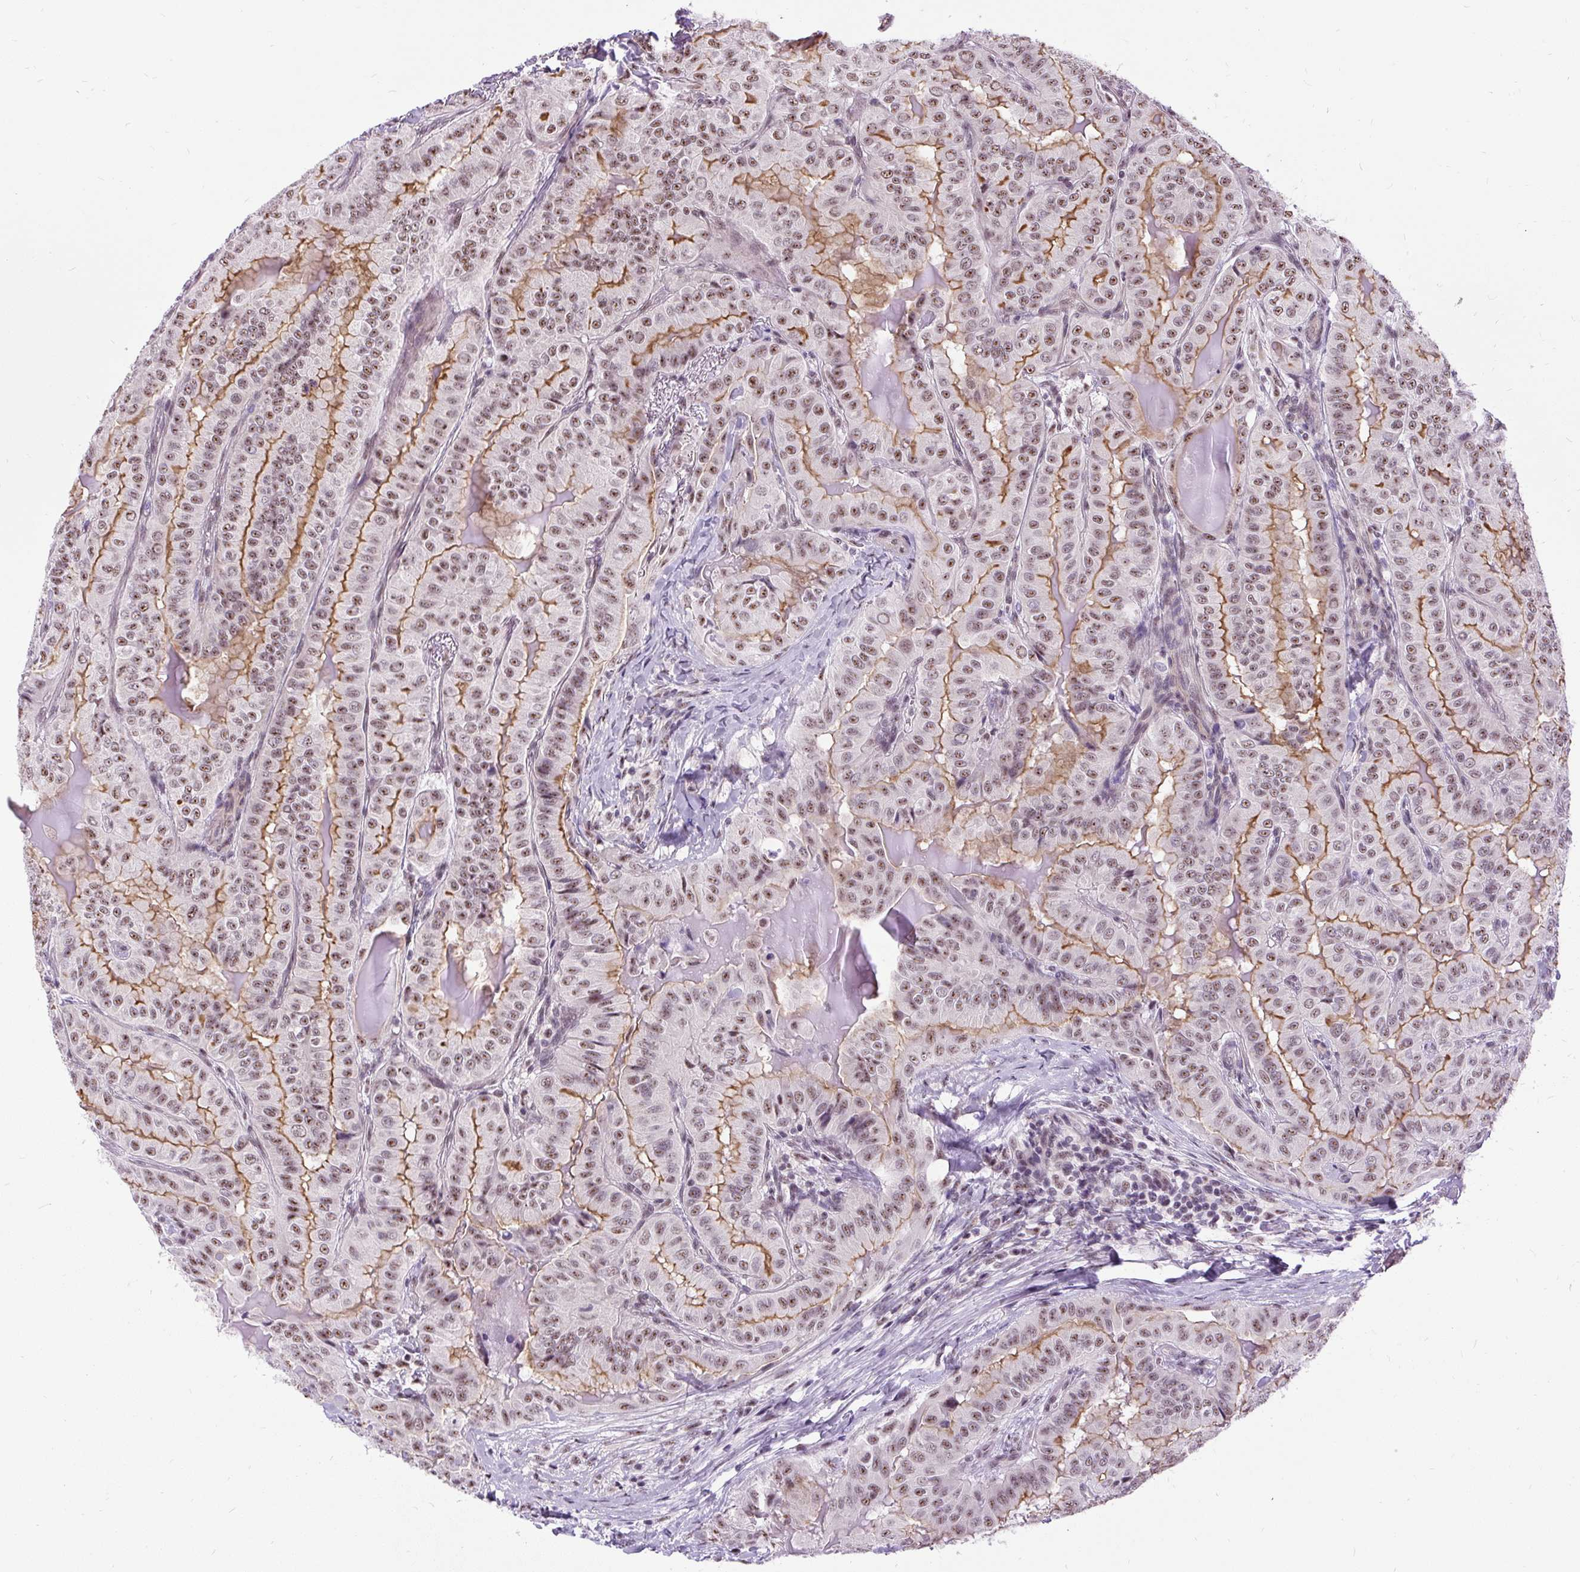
{"staining": {"intensity": "moderate", "quantity": ">75%", "location": "cytoplasmic/membranous,nuclear"}, "tissue": "thyroid cancer", "cell_type": "Tumor cells", "image_type": "cancer", "snomed": [{"axis": "morphology", "description": "Papillary adenocarcinoma, NOS"}, {"axis": "topography", "description": "Thyroid gland"}], "caption": "This is a micrograph of IHC staining of thyroid cancer (papillary adenocarcinoma), which shows moderate expression in the cytoplasmic/membranous and nuclear of tumor cells.", "gene": "SMC5", "patient": {"sex": "female", "age": 68}}